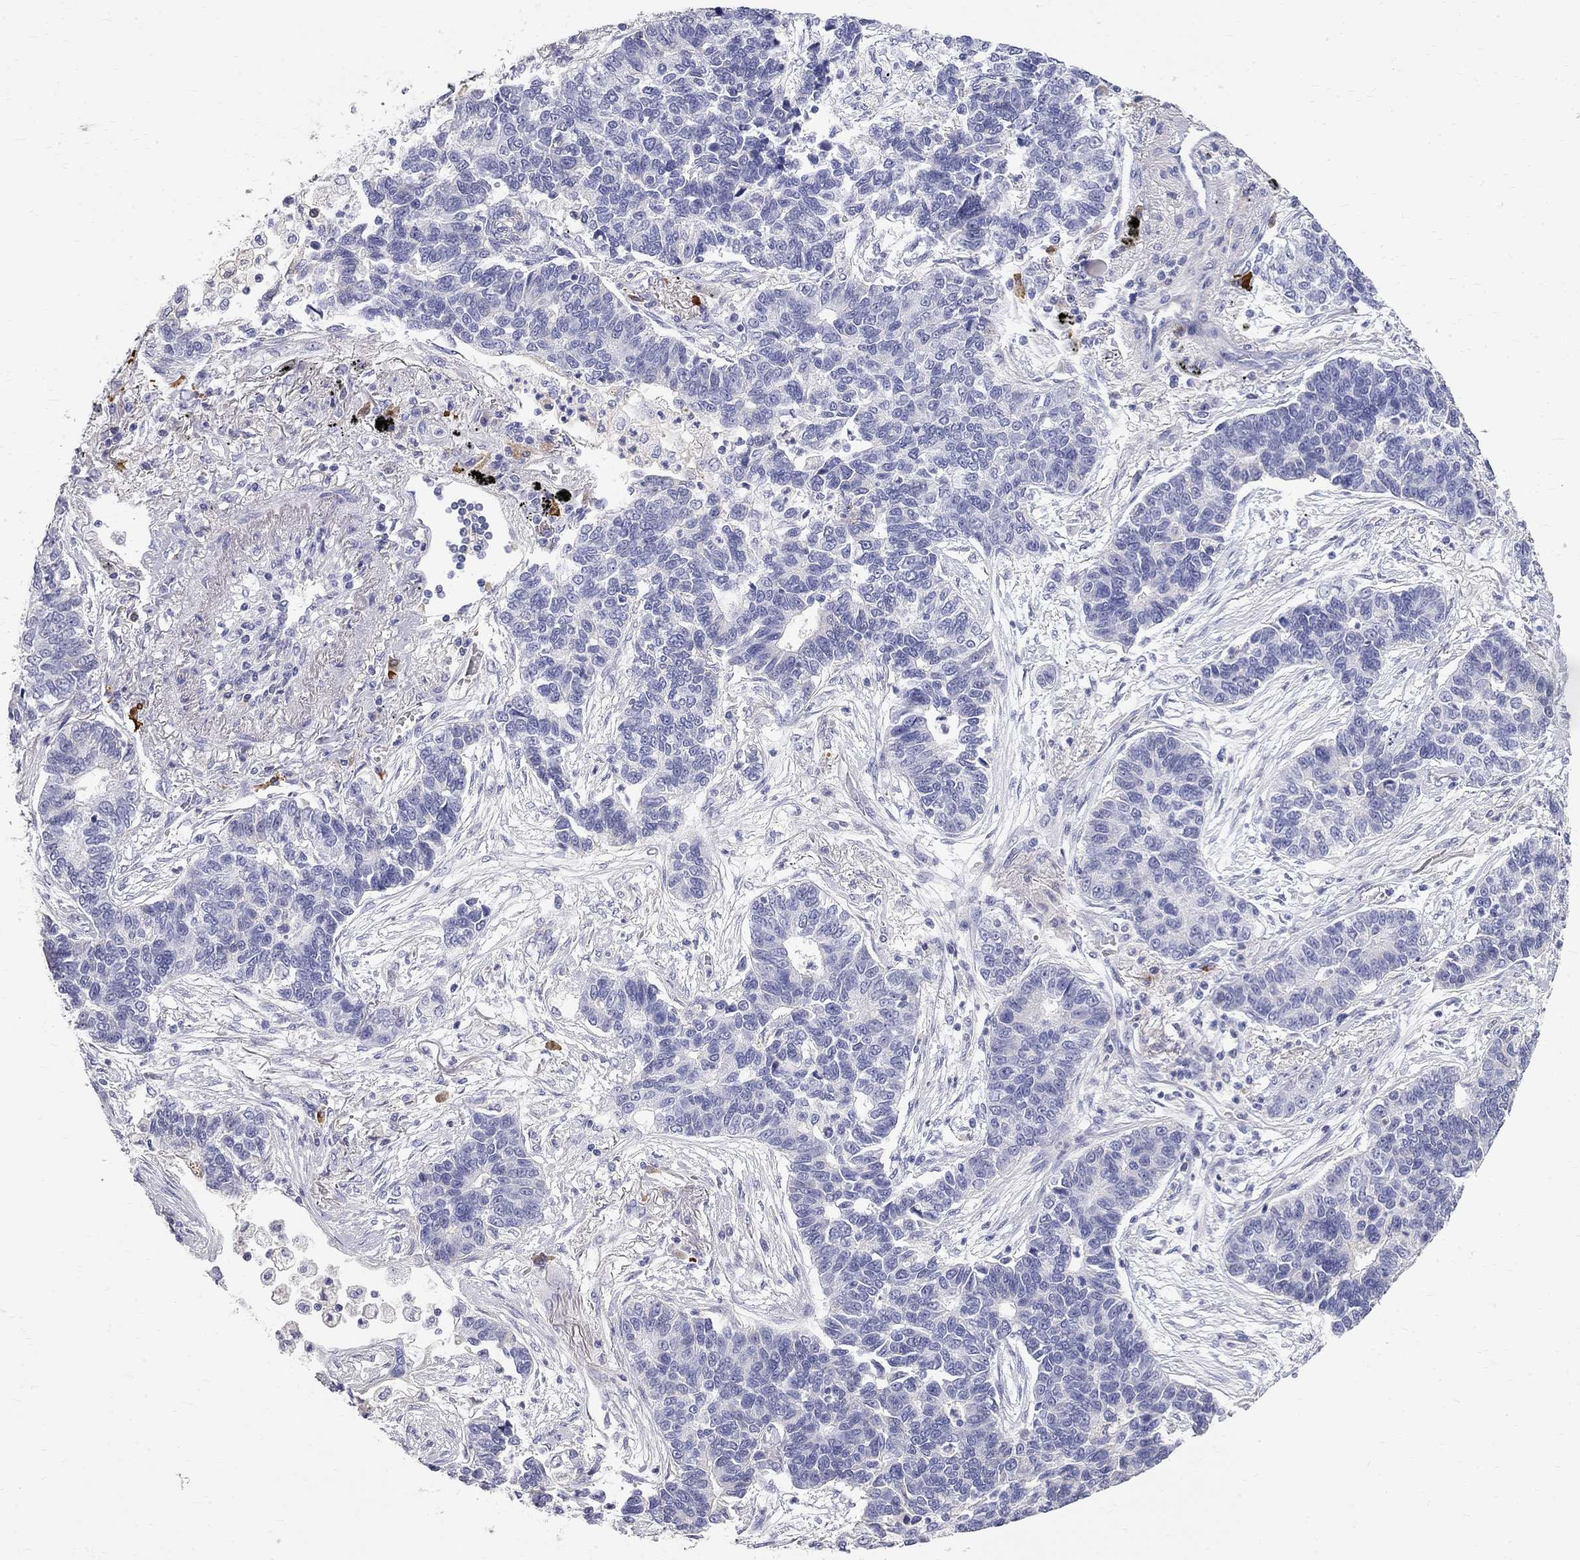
{"staining": {"intensity": "negative", "quantity": "none", "location": "none"}, "tissue": "lung cancer", "cell_type": "Tumor cells", "image_type": "cancer", "snomed": [{"axis": "morphology", "description": "Adenocarcinoma, NOS"}, {"axis": "topography", "description": "Lung"}], "caption": "An image of human lung cancer (adenocarcinoma) is negative for staining in tumor cells.", "gene": "PHOX2B", "patient": {"sex": "female", "age": 57}}